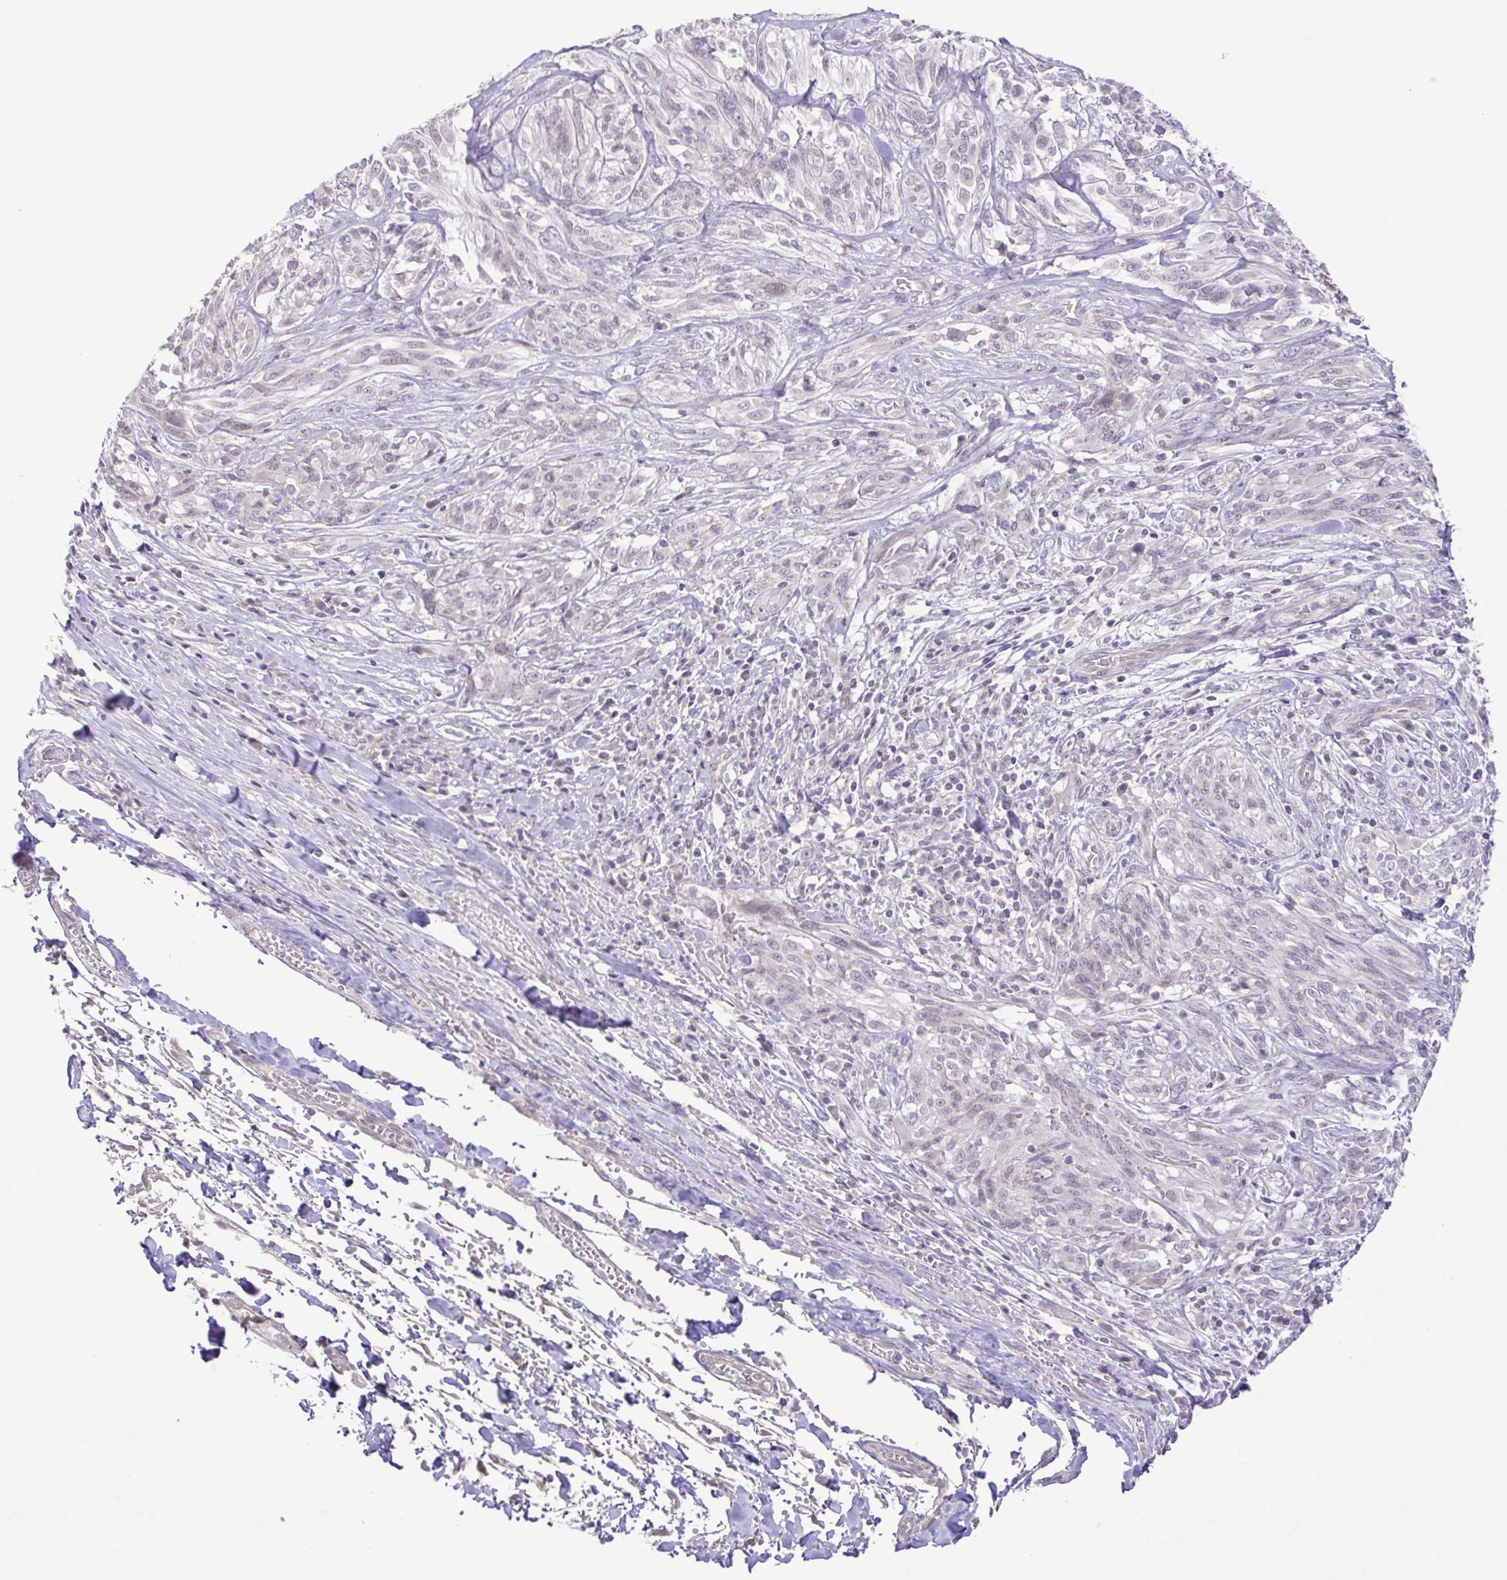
{"staining": {"intensity": "negative", "quantity": "none", "location": "none"}, "tissue": "melanoma", "cell_type": "Tumor cells", "image_type": "cancer", "snomed": [{"axis": "morphology", "description": "Malignant melanoma, NOS"}, {"axis": "topography", "description": "Skin"}], "caption": "IHC histopathology image of human malignant melanoma stained for a protein (brown), which reveals no positivity in tumor cells.", "gene": "IL1RN", "patient": {"sex": "female", "age": 91}}